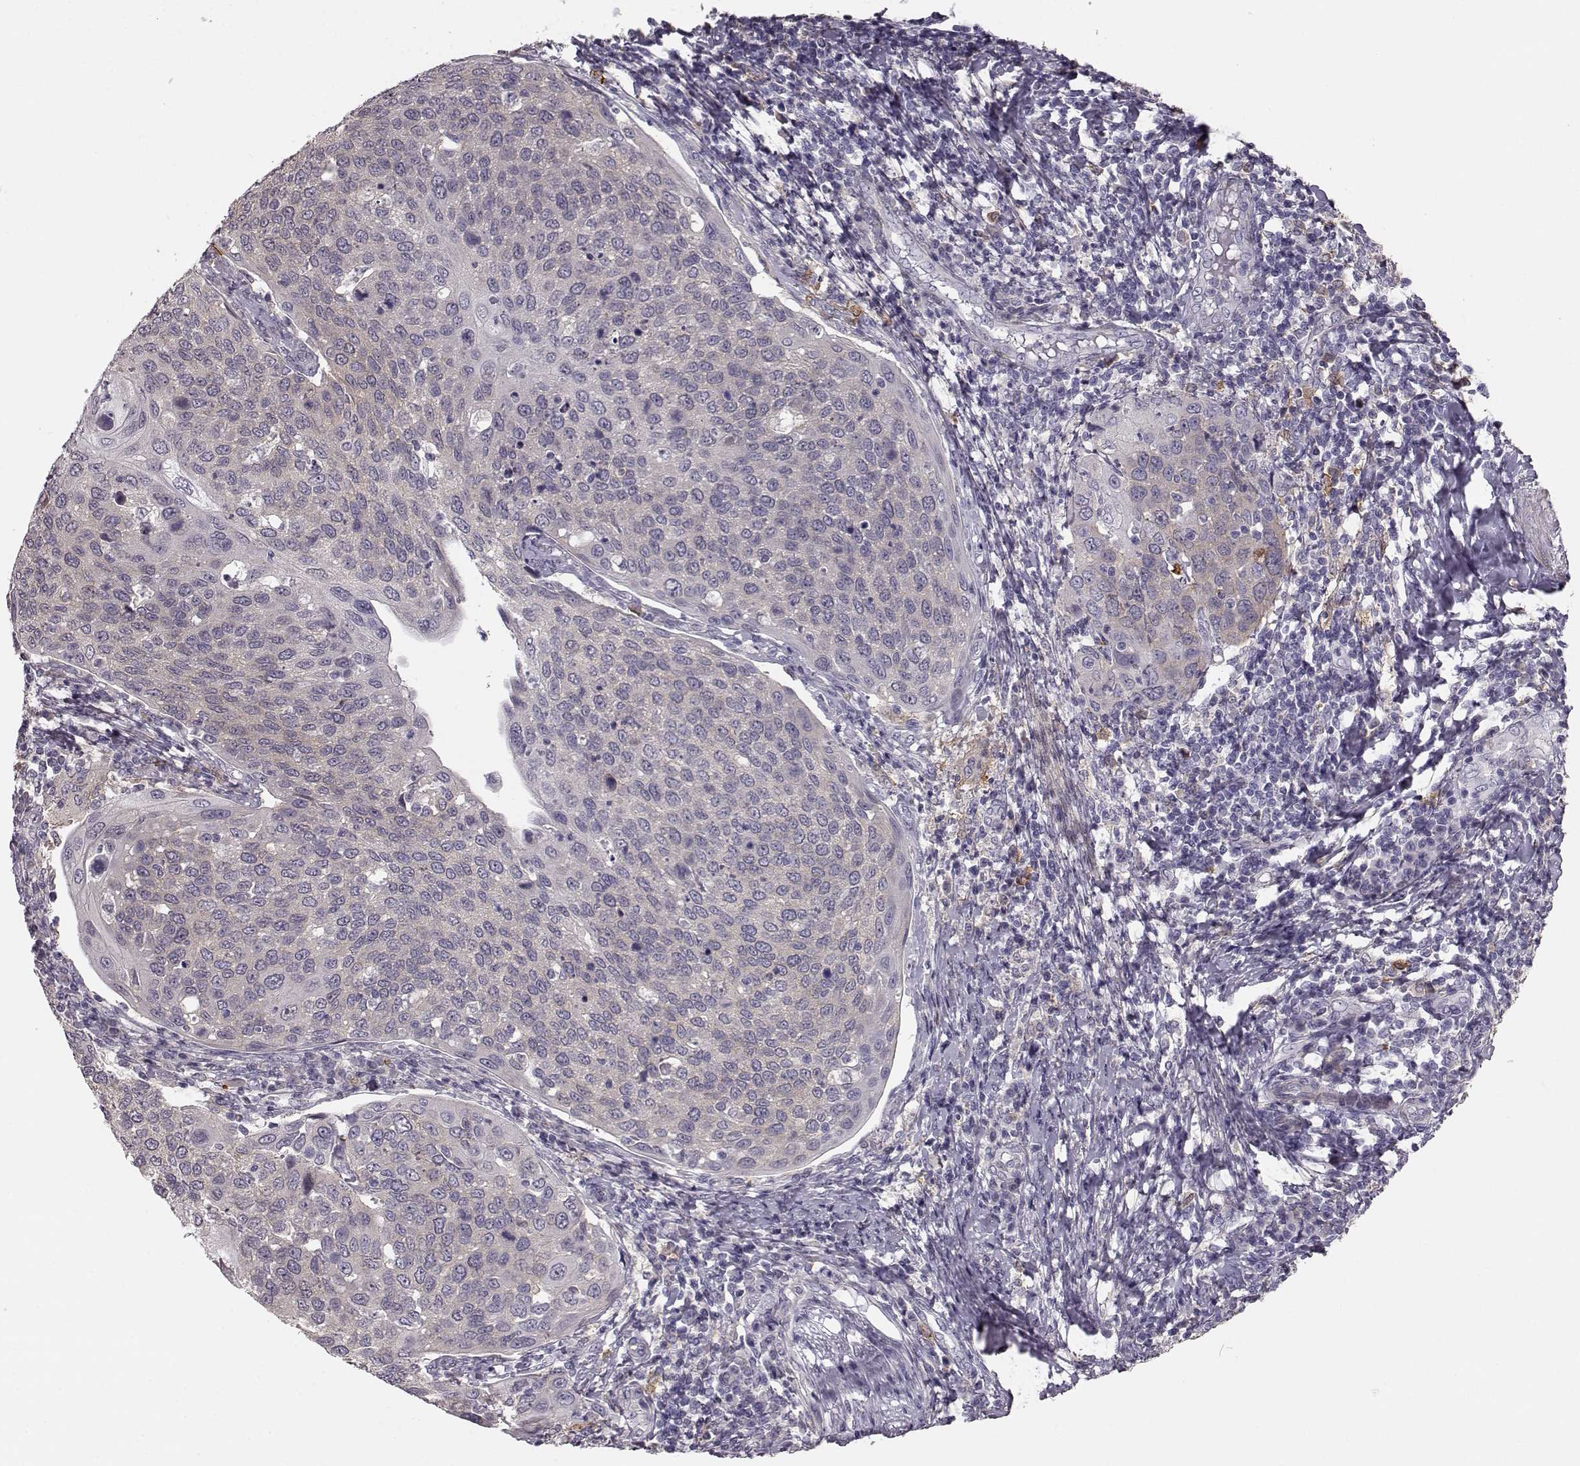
{"staining": {"intensity": "negative", "quantity": "none", "location": "none"}, "tissue": "cervical cancer", "cell_type": "Tumor cells", "image_type": "cancer", "snomed": [{"axis": "morphology", "description": "Squamous cell carcinoma, NOS"}, {"axis": "topography", "description": "Cervix"}], "caption": "This is a photomicrograph of immunohistochemistry staining of cervical cancer, which shows no staining in tumor cells.", "gene": "GPR50", "patient": {"sex": "female", "age": 54}}